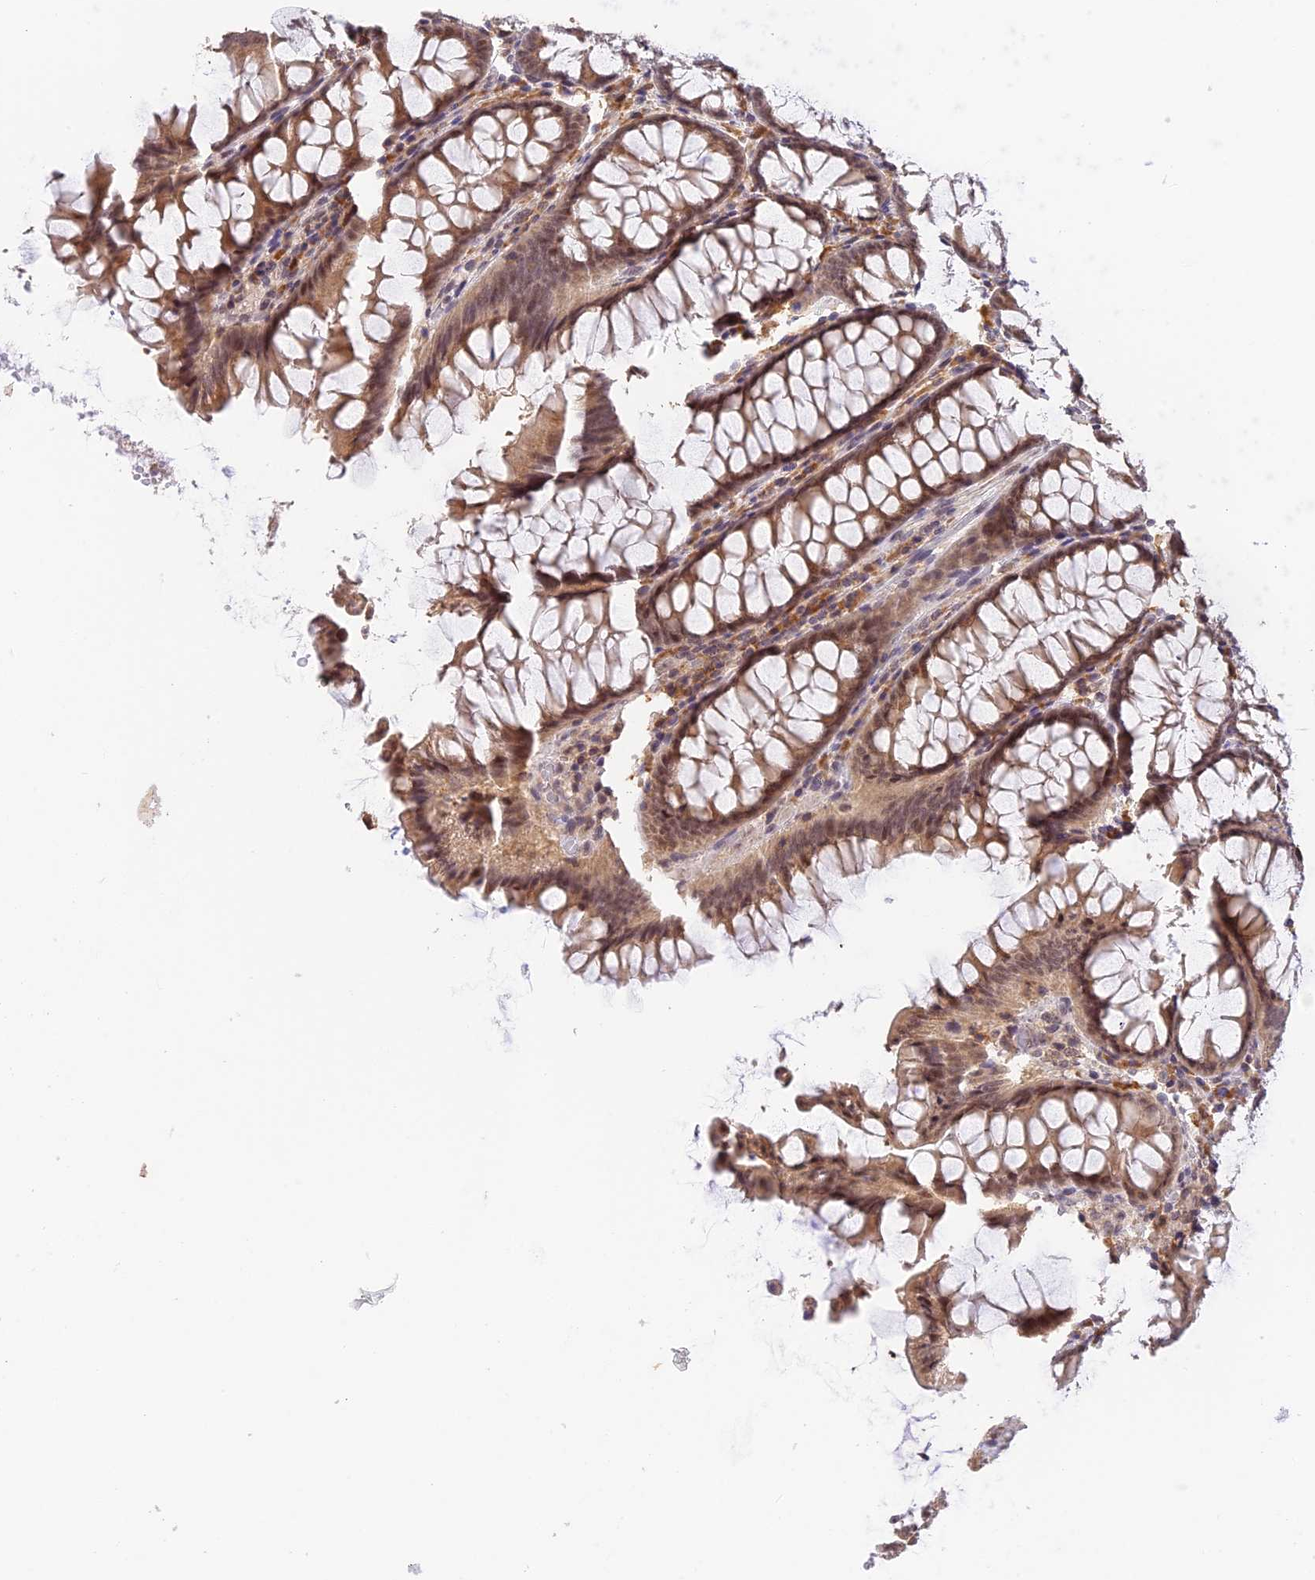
{"staining": {"intensity": "weak", "quantity": ">75%", "location": "cytoplasmic/membranous"}, "tissue": "colon", "cell_type": "Endothelial cells", "image_type": "normal", "snomed": [{"axis": "morphology", "description": "Normal tissue, NOS"}, {"axis": "topography", "description": "Colon"}], "caption": "Brown immunohistochemical staining in normal colon shows weak cytoplasmic/membranous expression in approximately >75% of endothelial cells. (brown staining indicates protein expression, while blue staining denotes nuclei).", "gene": "PEX16", "patient": {"sex": "female", "age": 79}}